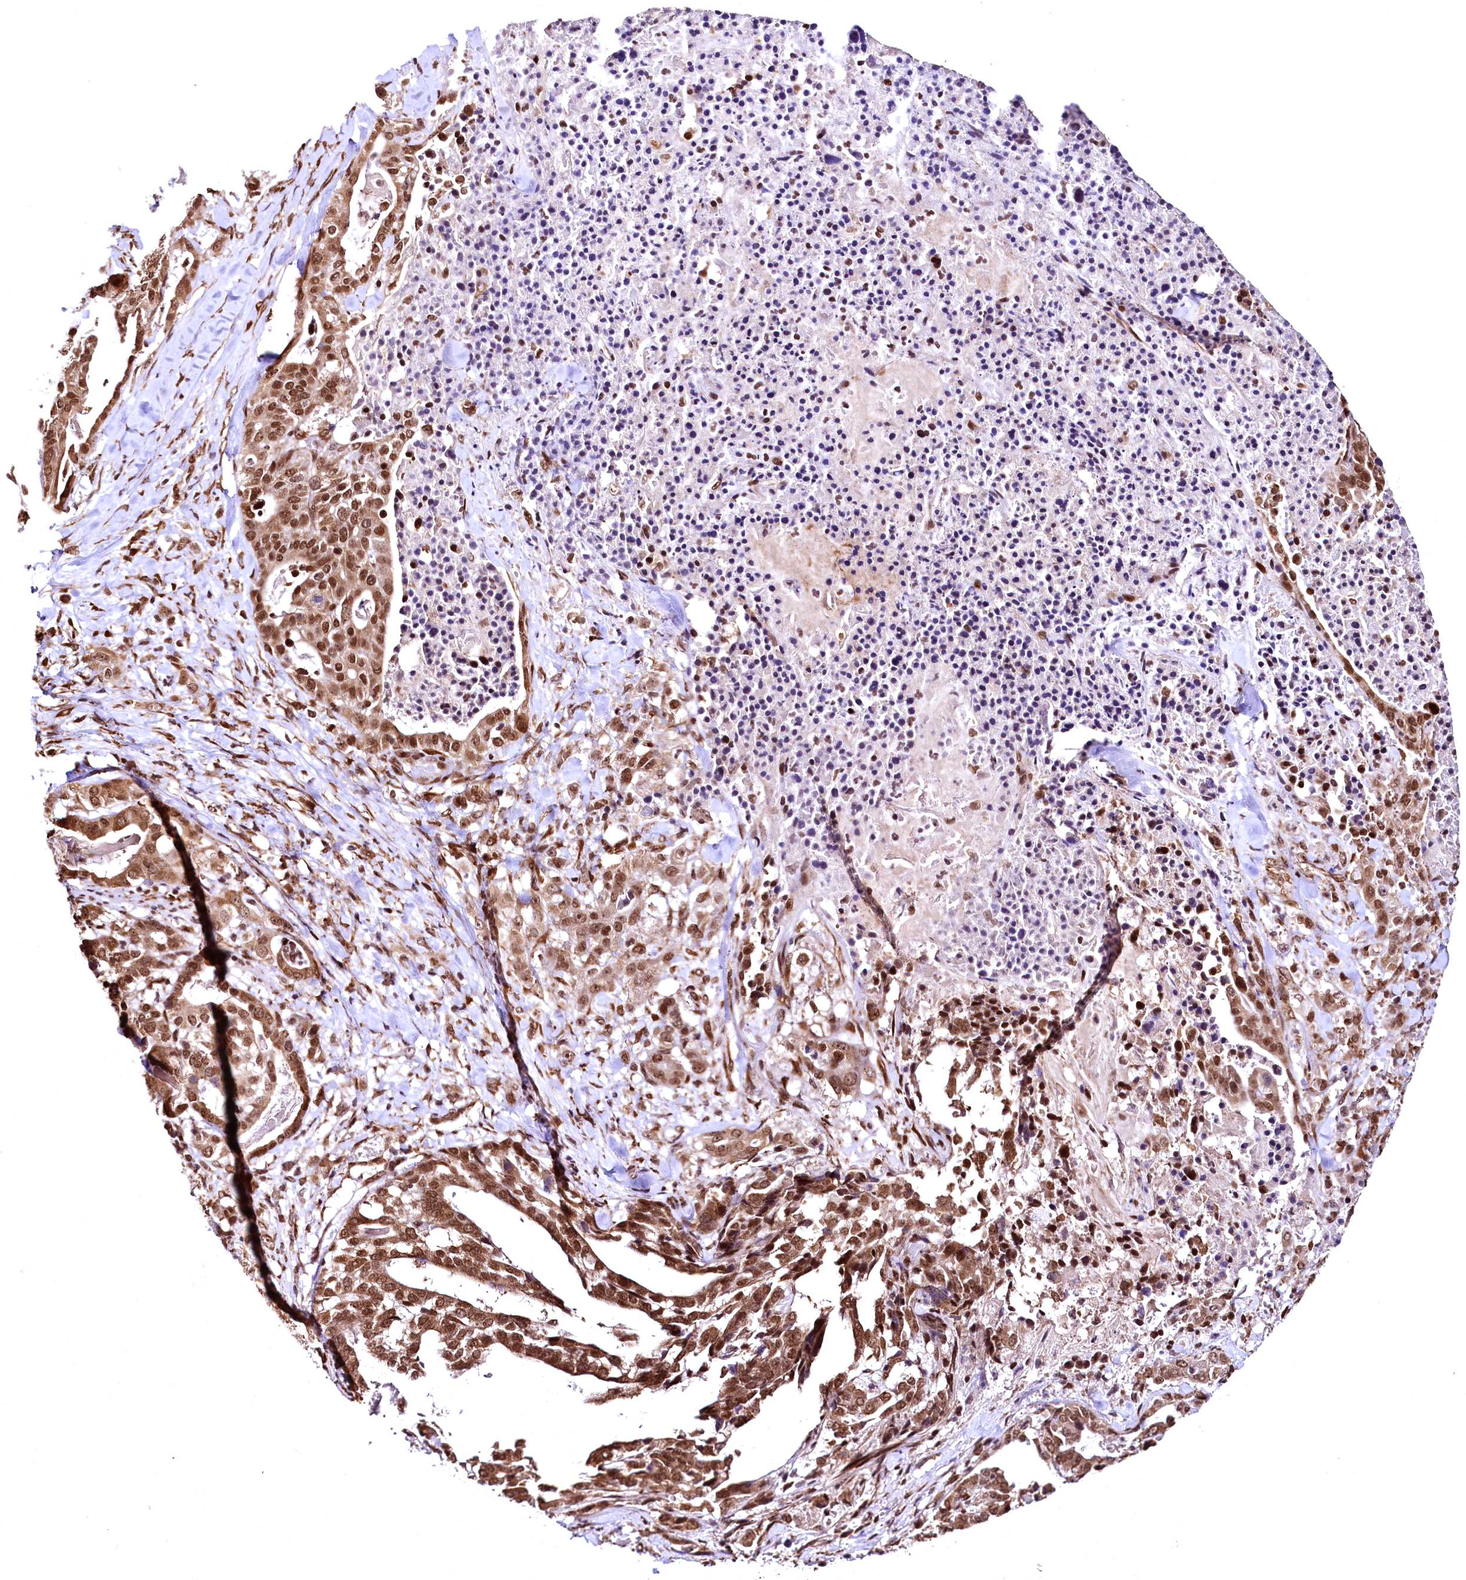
{"staining": {"intensity": "moderate", "quantity": ">75%", "location": "cytoplasmic/membranous,nuclear"}, "tissue": "stomach cancer", "cell_type": "Tumor cells", "image_type": "cancer", "snomed": [{"axis": "morphology", "description": "Adenocarcinoma, NOS"}, {"axis": "topography", "description": "Stomach"}], "caption": "Adenocarcinoma (stomach) was stained to show a protein in brown. There is medium levels of moderate cytoplasmic/membranous and nuclear staining in approximately >75% of tumor cells. The staining is performed using DAB (3,3'-diaminobenzidine) brown chromogen to label protein expression. The nuclei are counter-stained blue using hematoxylin.", "gene": "PDS5B", "patient": {"sex": "male", "age": 48}}